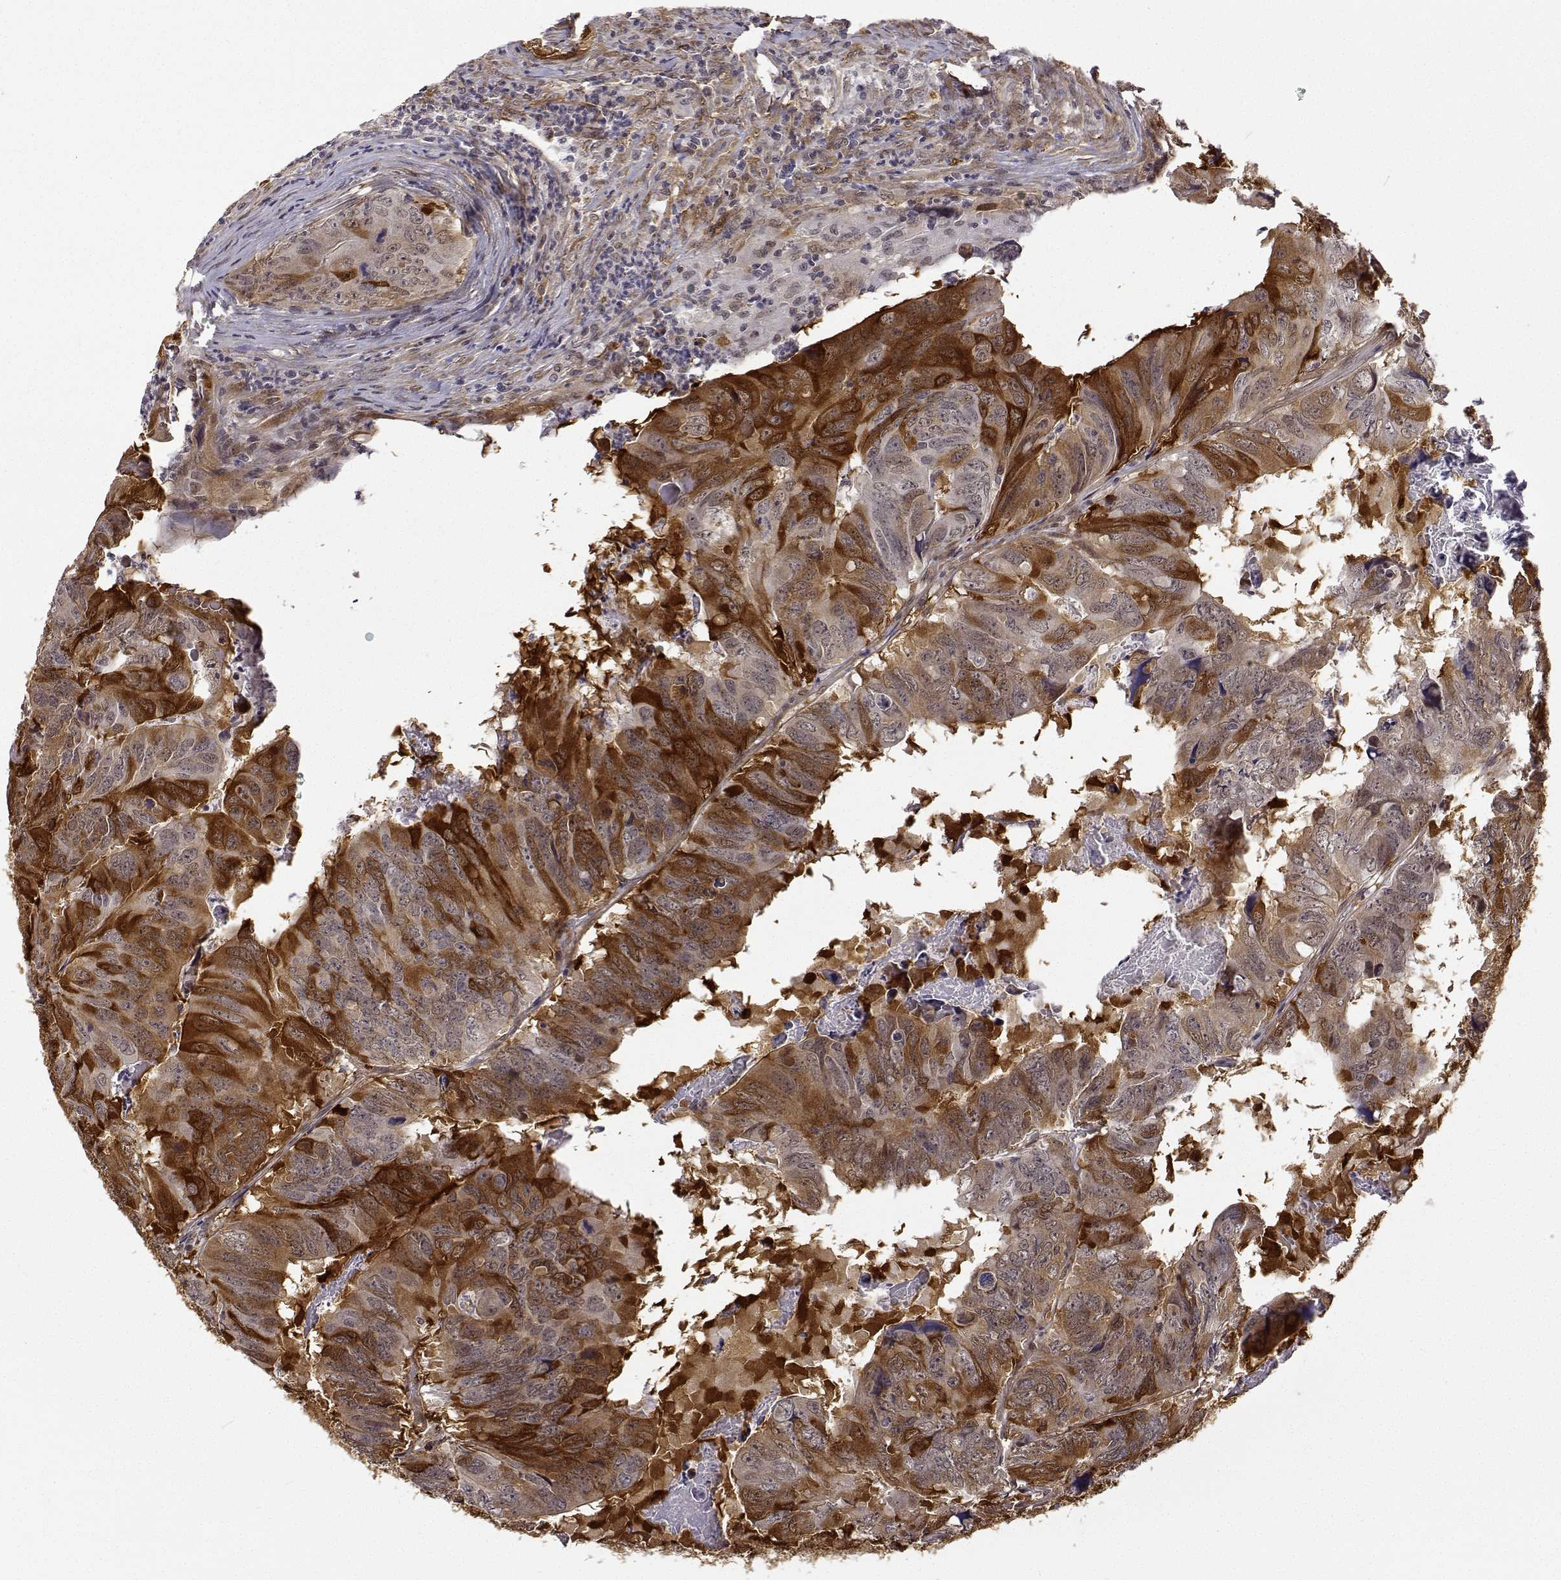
{"staining": {"intensity": "strong", "quantity": "25%-75%", "location": "cytoplasmic/membranous"}, "tissue": "colorectal cancer", "cell_type": "Tumor cells", "image_type": "cancer", "snomed": [{"axis": "morphology", "description": "Adenocarcinoma, NOS"}, {"axis": "topography", "description": "Colon"}], "caption": "Strong cytoplasmic/membranous protein staining is appreciated in about 25%-75% of tumor cells in colorectal adenocarcinoma.", "gene": "PHGDH", "patient": {"sex": "male", "age": 79}}